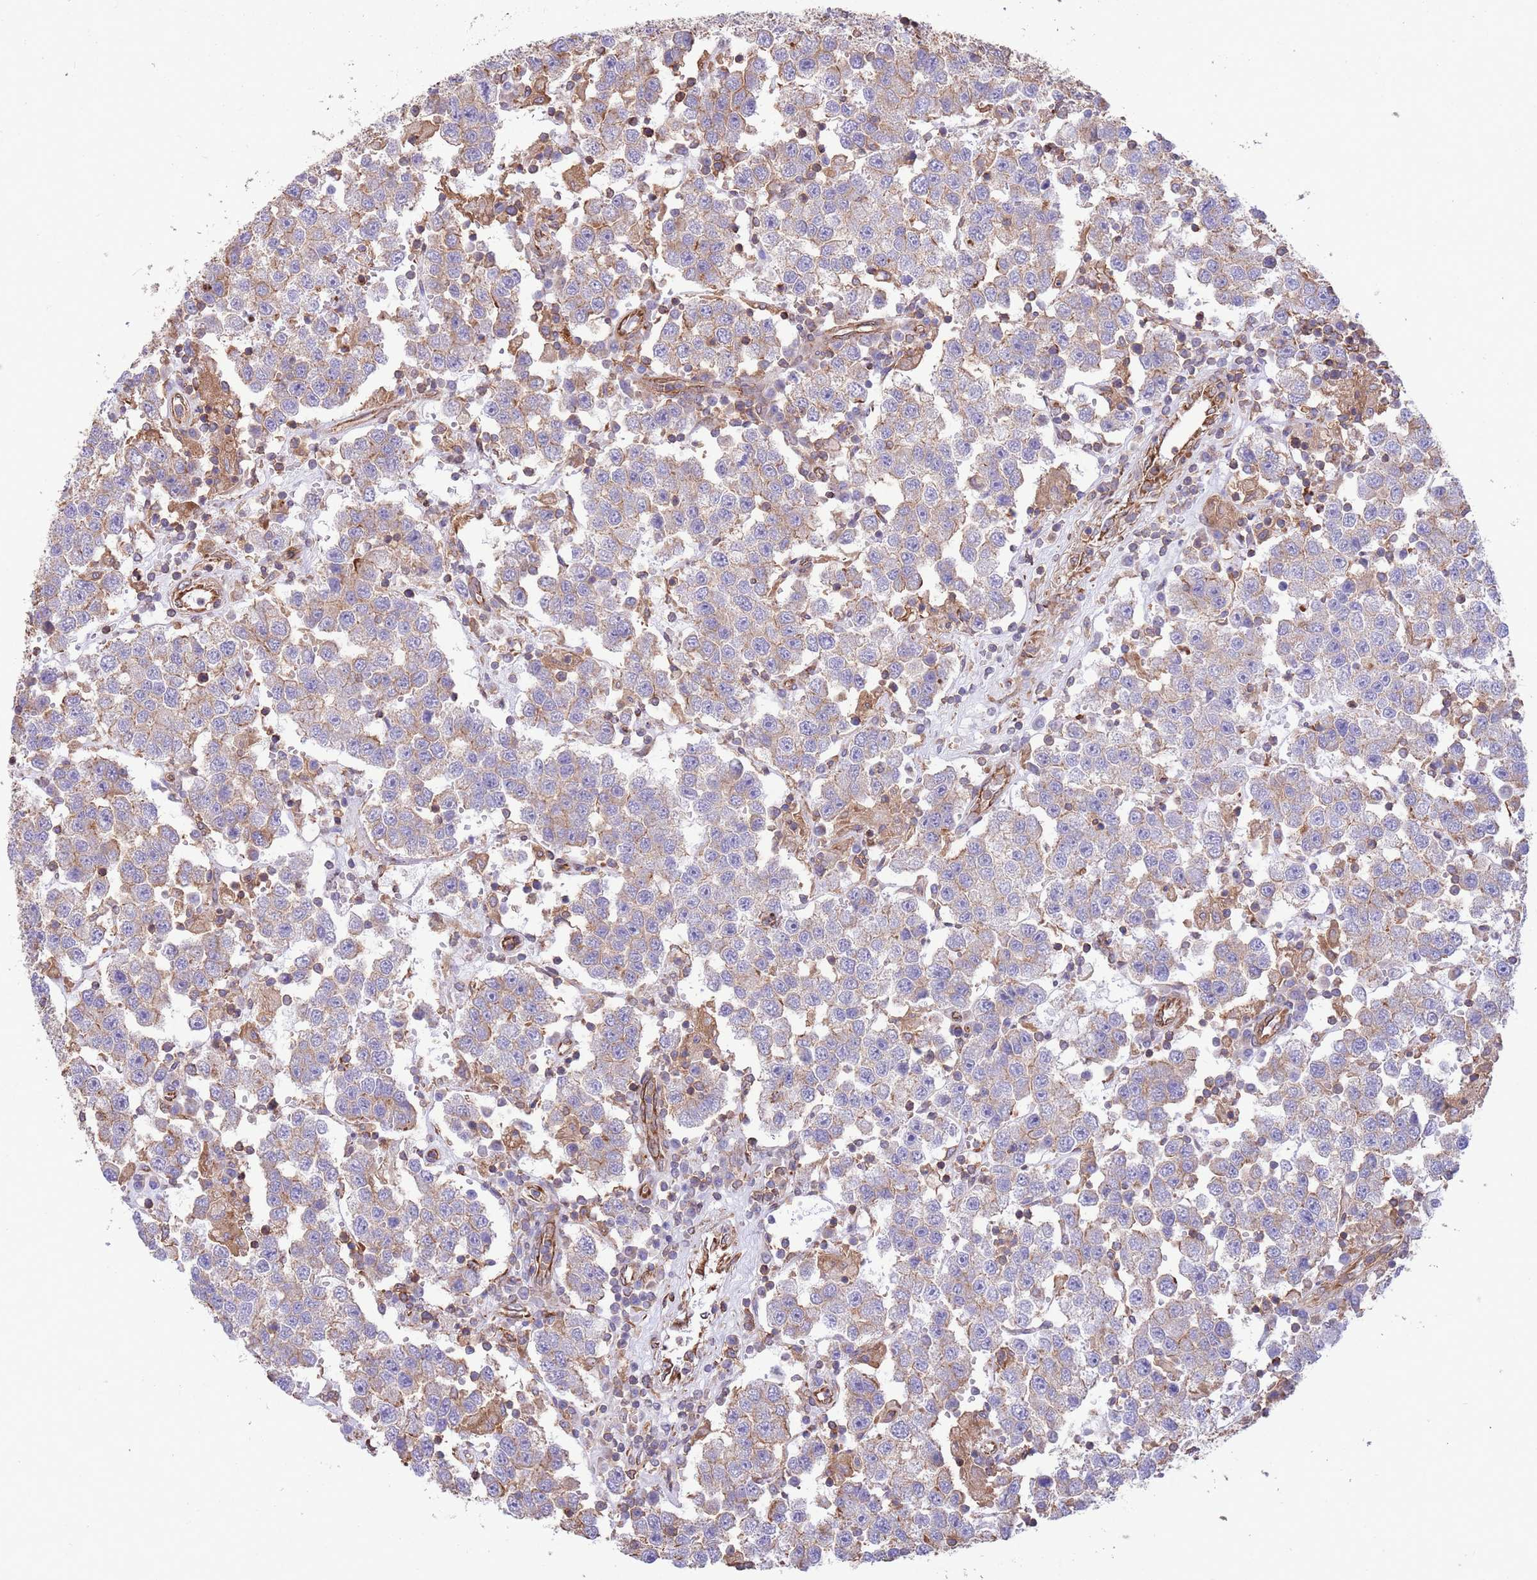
{"staining": {"intensity": "weak", "quantity": "<25%", "location": "cytoplasmic/membranous"}, "tissue": "testis cancer", "cell_type": "Tumor cells", "image_type": "cancer", "snomed": [{"axis": "morphology", "description": "Seminoma, NOS"}, {"axis": "topography", "description": "Testis"}], "caption": "An image of human seminoma (testis) is negative for staining in tumor cells. (DAB (3,3'-diaminobenzidine) IHC with hematoxylin counter stain).", "gene": "LRRN4CL", "patient": {"sex": "male", "age": 37}}